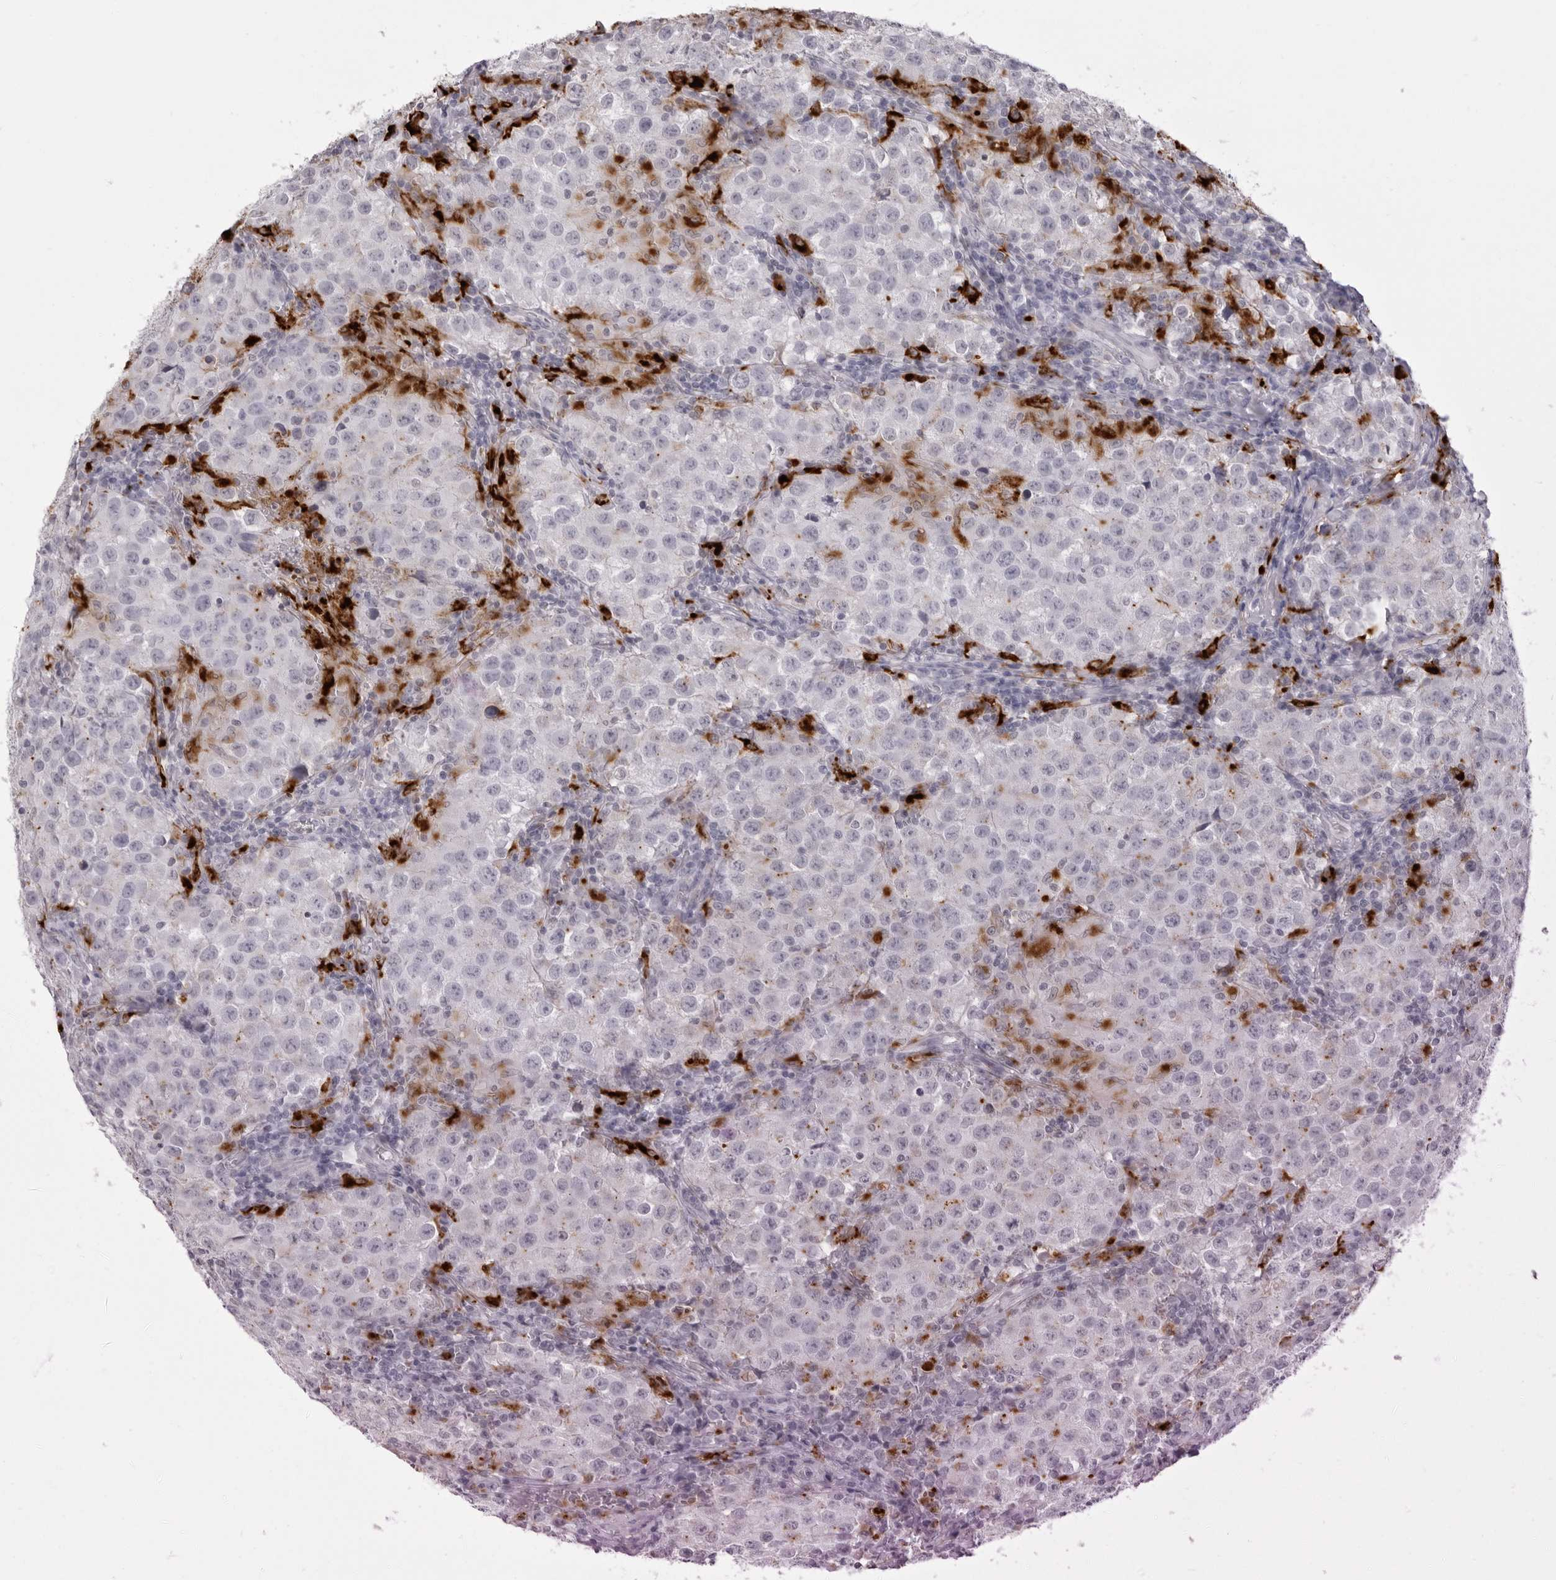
{"staining": {"intensity": "moderate", "quantity": "<25%", "location": "cytoplasmic/membranous"}, "tissue": "testis cancer", "cell_type": "Tumor cells", "image_type": "cancer", "snomed": [{"axis": "morphology", "description": "Seminoma, NOS"}, {"axis": "morphology", "description": "Carcinoma, Embryonal, NOS"}, {"axis": "topography", "description": "Testis"}], "caption": "Testis seminoma stained for a protein demonstrates moderate cytoplasmic/membranous positivity in tumor cells.", "gene": "IL25", "patient": {"sex": "male", "age": 43}}